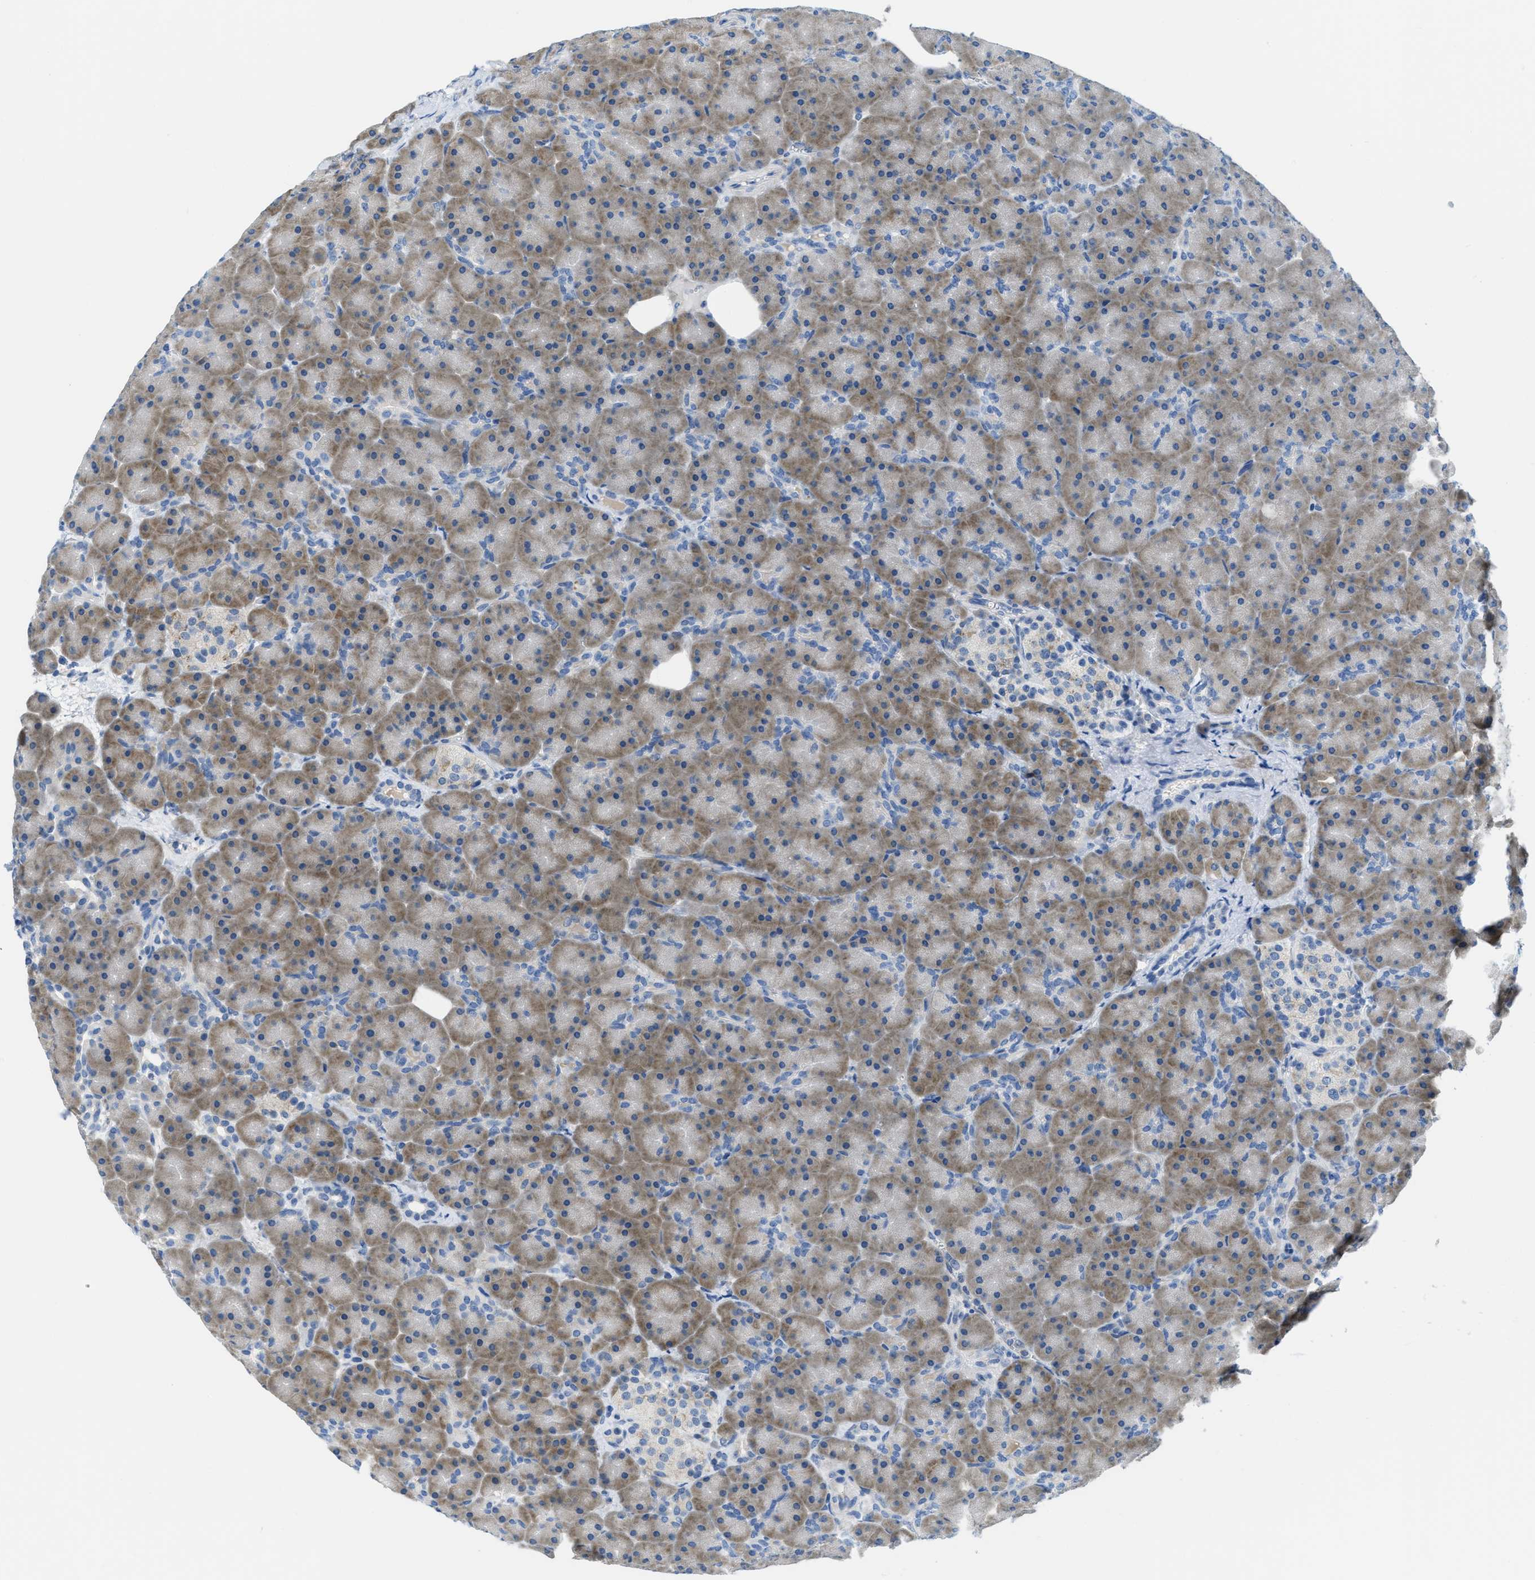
{"staining": {"intensity": "weak", "quantity": ">75%", "location": "cytoplasmic/membranous"}, "tissue": "pancreas", "cell_type": "Exocrine glandular cells", "image_type": "normal", "snomed": [{"axis": "morphology", "description": "Normal tissue, NOS"}, {"axis": "topography", "description": "Pancreas"}], "caption": "Immunohistochemistry (IHC) photomicrograph of unremarkable pancreas: pancreas stained using IHC displays low levels of weak protein expression localized specifically in the cytoplasmic/membranous of exocrine glandular cells, appearing as a cytoplasmic/membranous brown color.", "gene": "PTDSS1", "patient": {"sex": "male", "age": 66}}